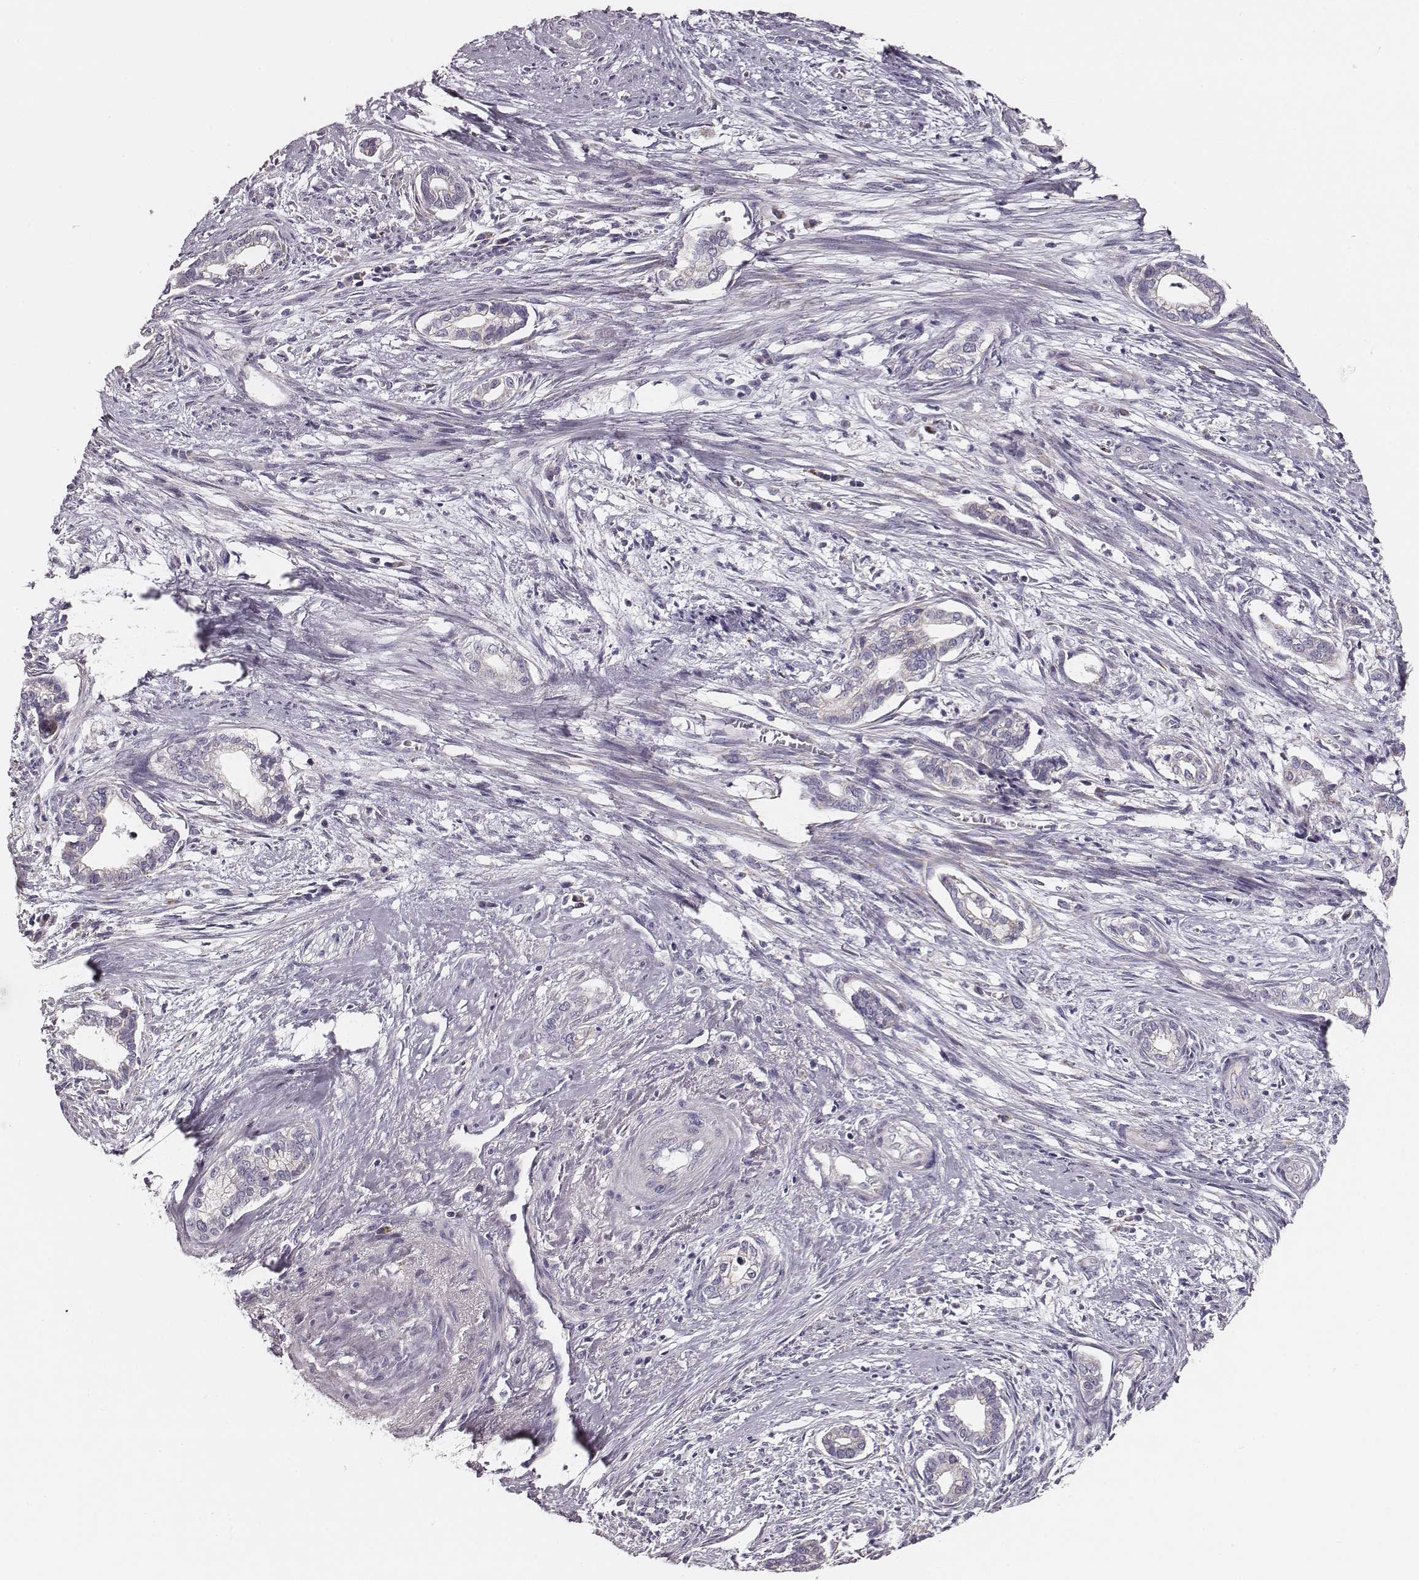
{"staining": {"intensity": "negative", "quantity": "none", "location": "none"}, "tissue": "cervical cancer", "cell_type": "Tumor cells", "image_type": "cancer", "snomed": [{"axis": "morphology", "description": "Adenocarcinoma, NOS"}, {"axis": "topography", "description": "Cervix"}], "caption": "Immunohistochemical staining of cervical adenocarcinoma reveals no significant positivity in tumor cells.", "gene": "UBL4B", "patient": {"sex": "female", "age": 62}}